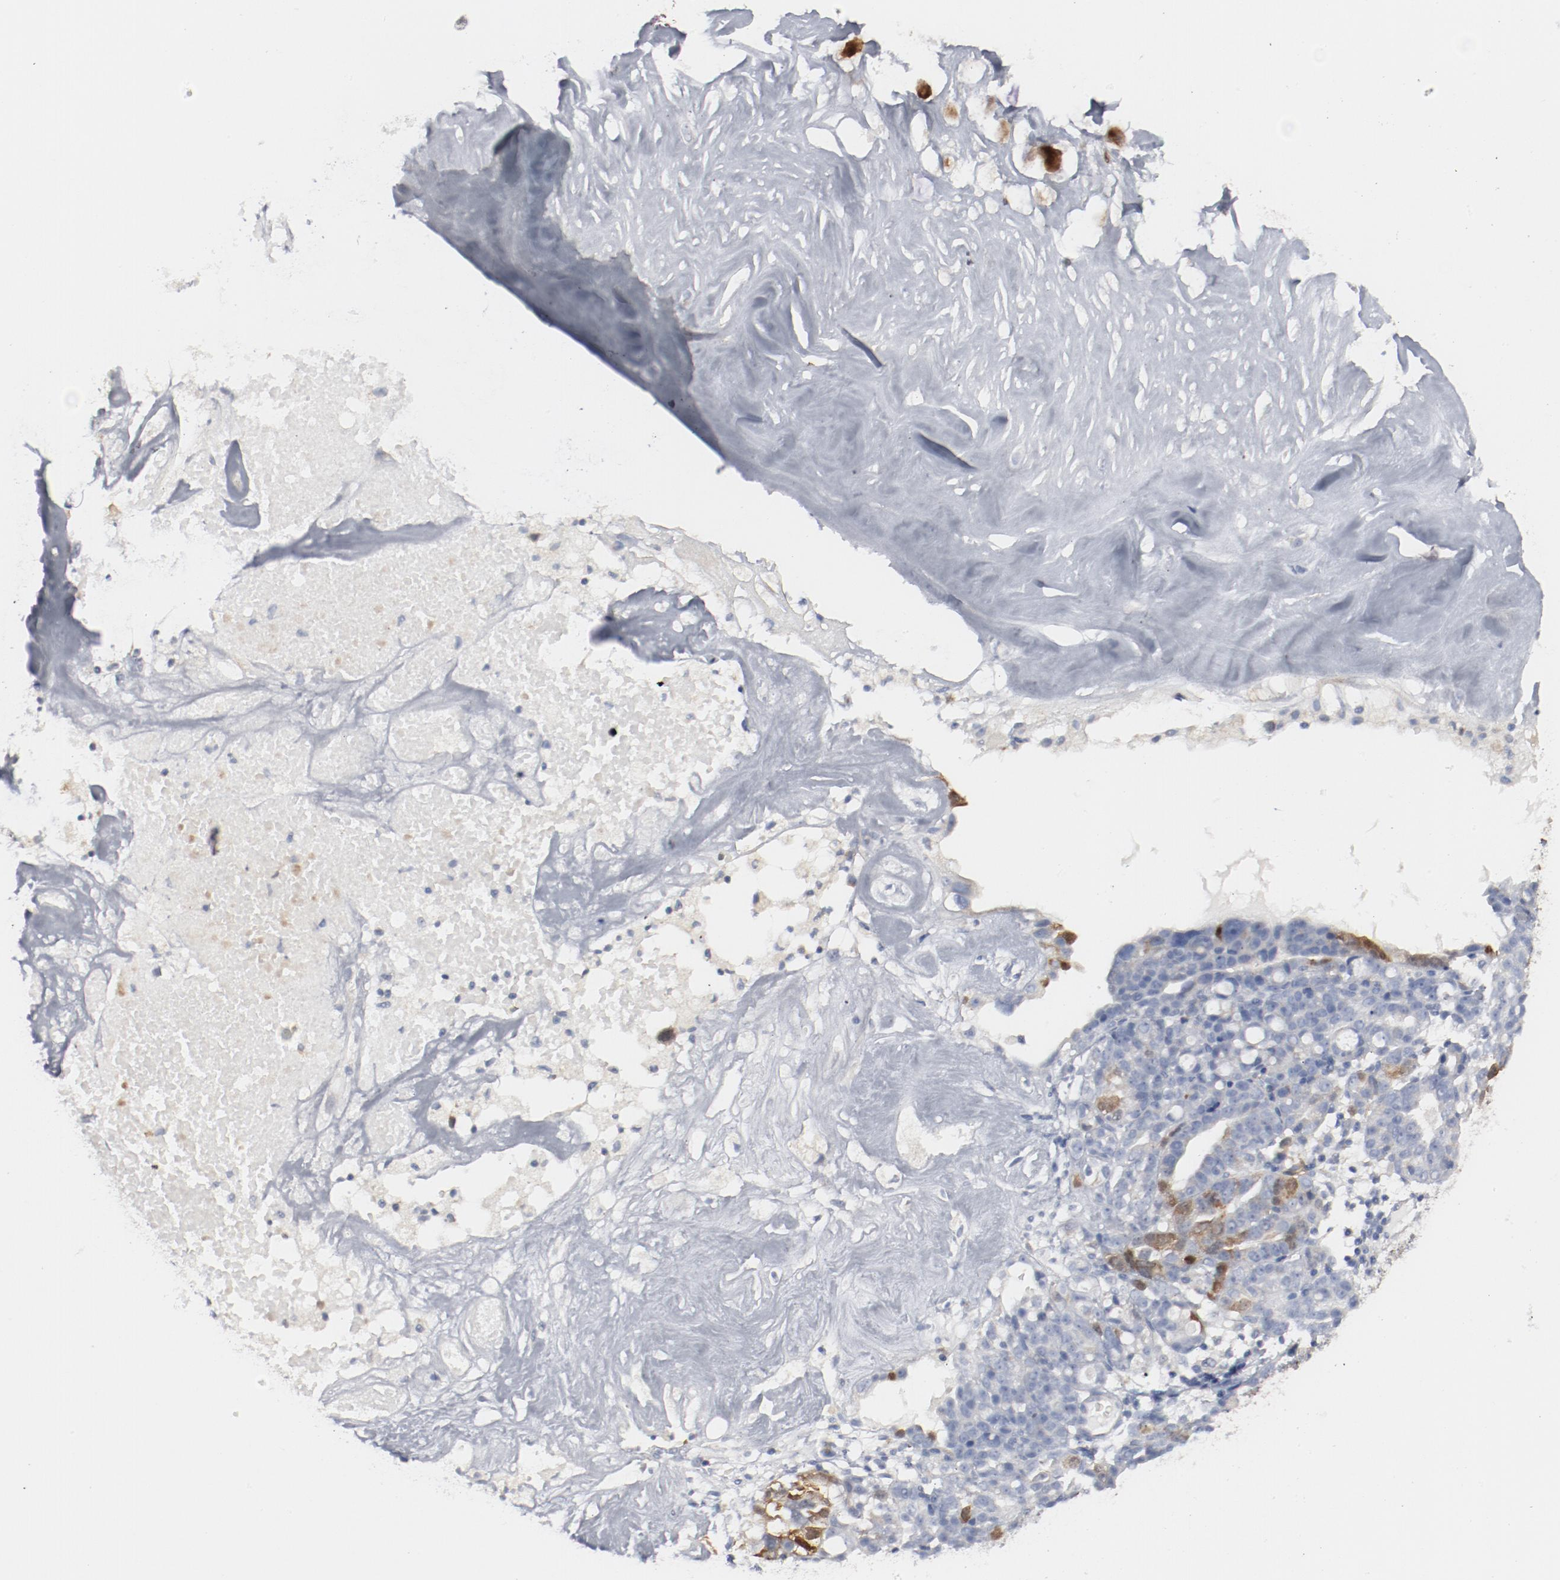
{"staining": {"intensity": "moderate", "quantity": "<25%", "location": "cytoplasmic/membranous,nuclear"}, "tissue": "ovarian cancer", "cell_type": "Tumor cells", "image_type": "cancer", "snomed": [{"axis": "morphology", "description": "Cystadenocarcinoma, serous, NOS"}, {"axis": "topography", "description": "Ovary"}], "caption": "About <25% of tumor cells in ovarian cancer exhibit moderate cytoplasmic/membranous and nuclear protein expression as visualized by brown immunohistochemical staining.", "gene": "CDK1", "patient": {"sex": "female", "age": 66}}